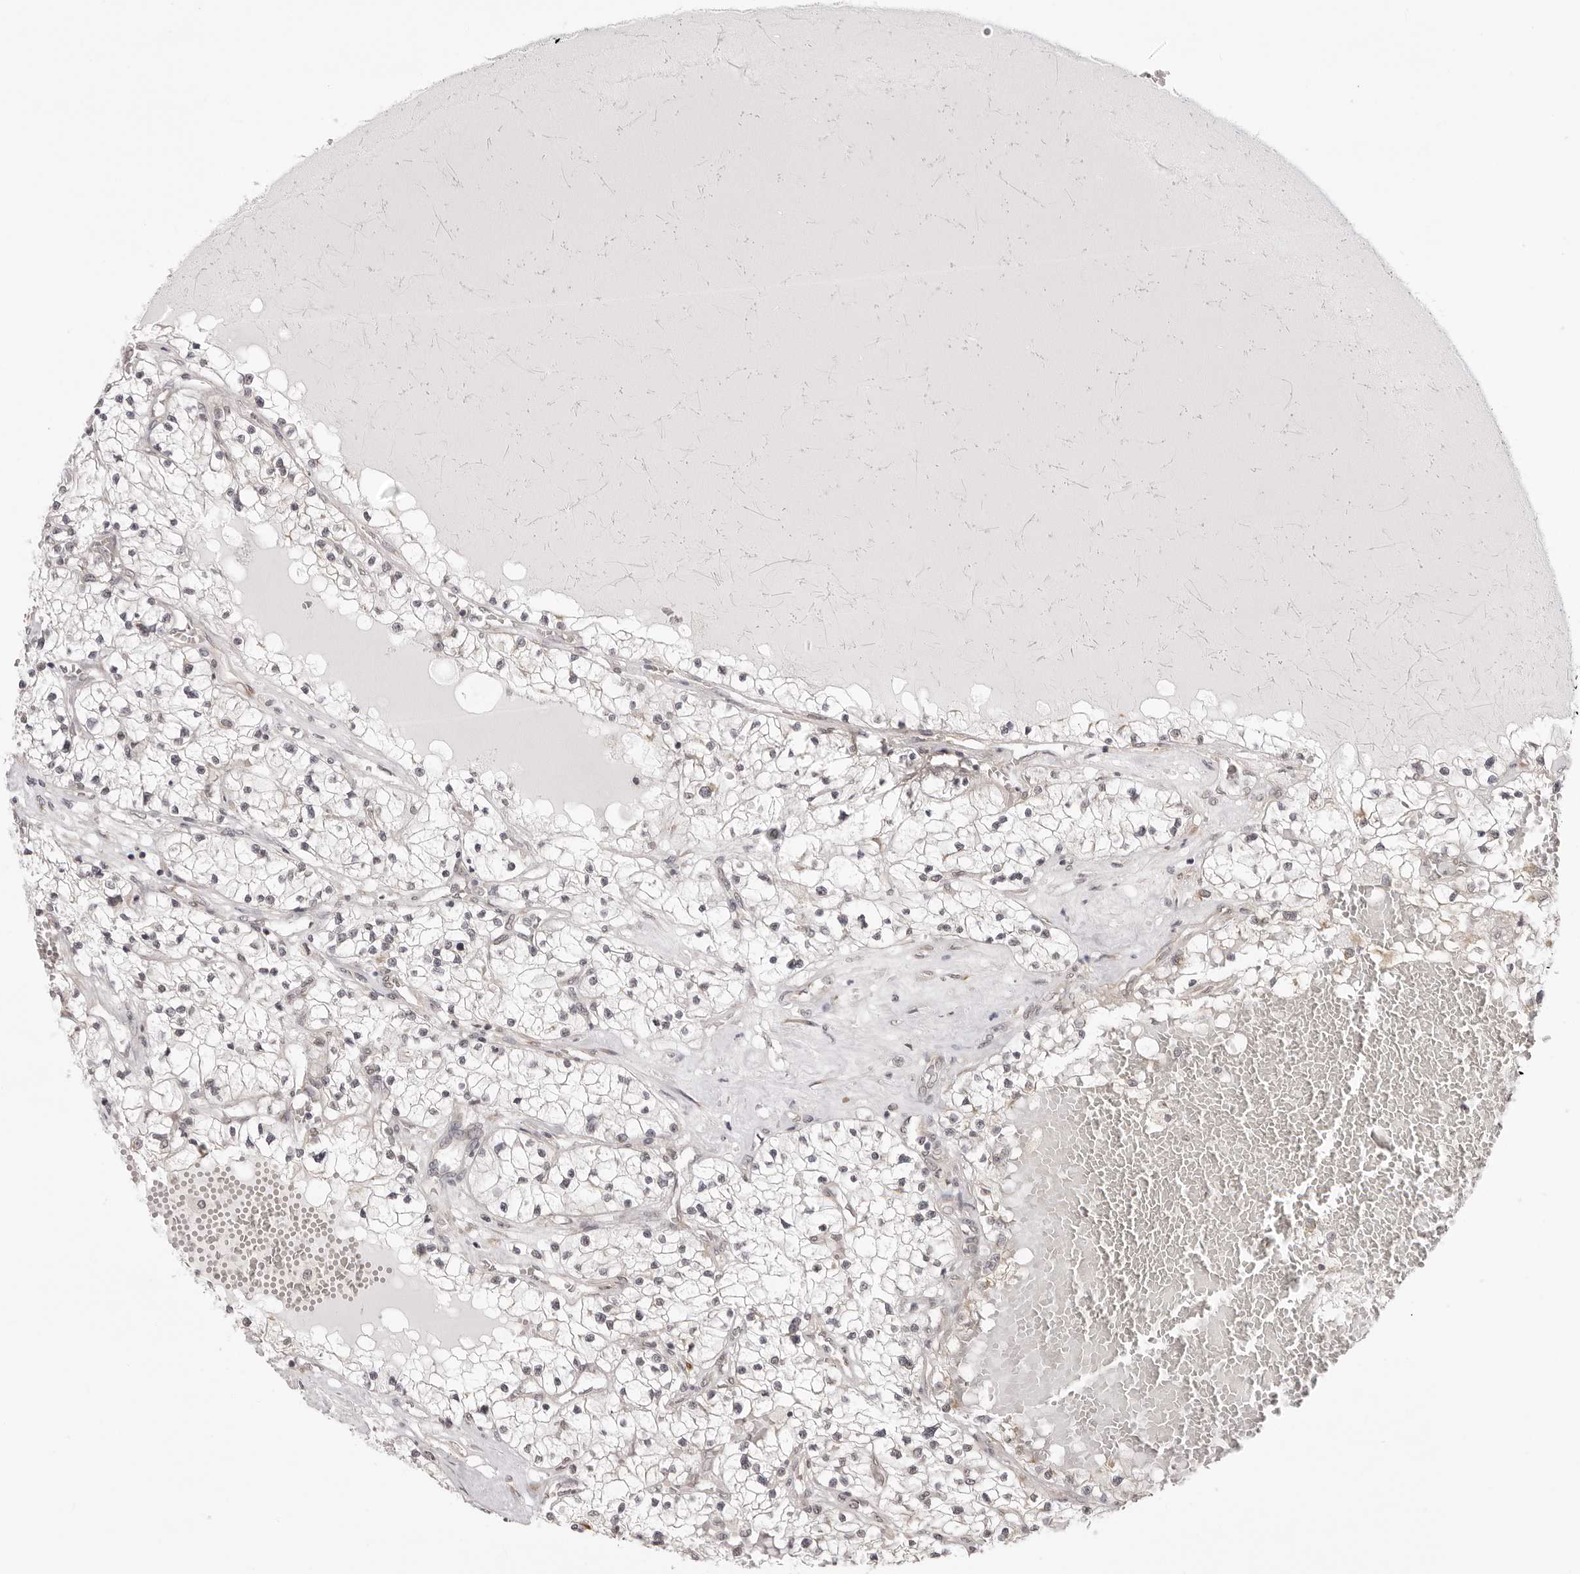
{"staining": {"intensity": "negative", "quantity": "none", "location": "none"}, "tissue": "renal cancer", "cell_type": "Tumor cells", "image_type": "cancer", "snomed": [{"axis": "morphology", "description": "Normal tissue, NOS"}, {"axis": "morphology", "description": "Adenocarcinoma, NOS"}, {"axis": "topography", "description": "Kidney"}], "caption": "Immunohistochemistry (IHC) photomicrograph of neoplastic tissue: renal cancer (adenocarcinoma) stained with DAB (3,3'-diaminobenzidine) displays no significant protein staining in tumor cells. (DAB (3,3'-diaminobenzidine) immunohistochemistry with hematoxylin counter stain).", "gene": "ZC3H11A", "patient": {"sex": "male", "age": 68}}